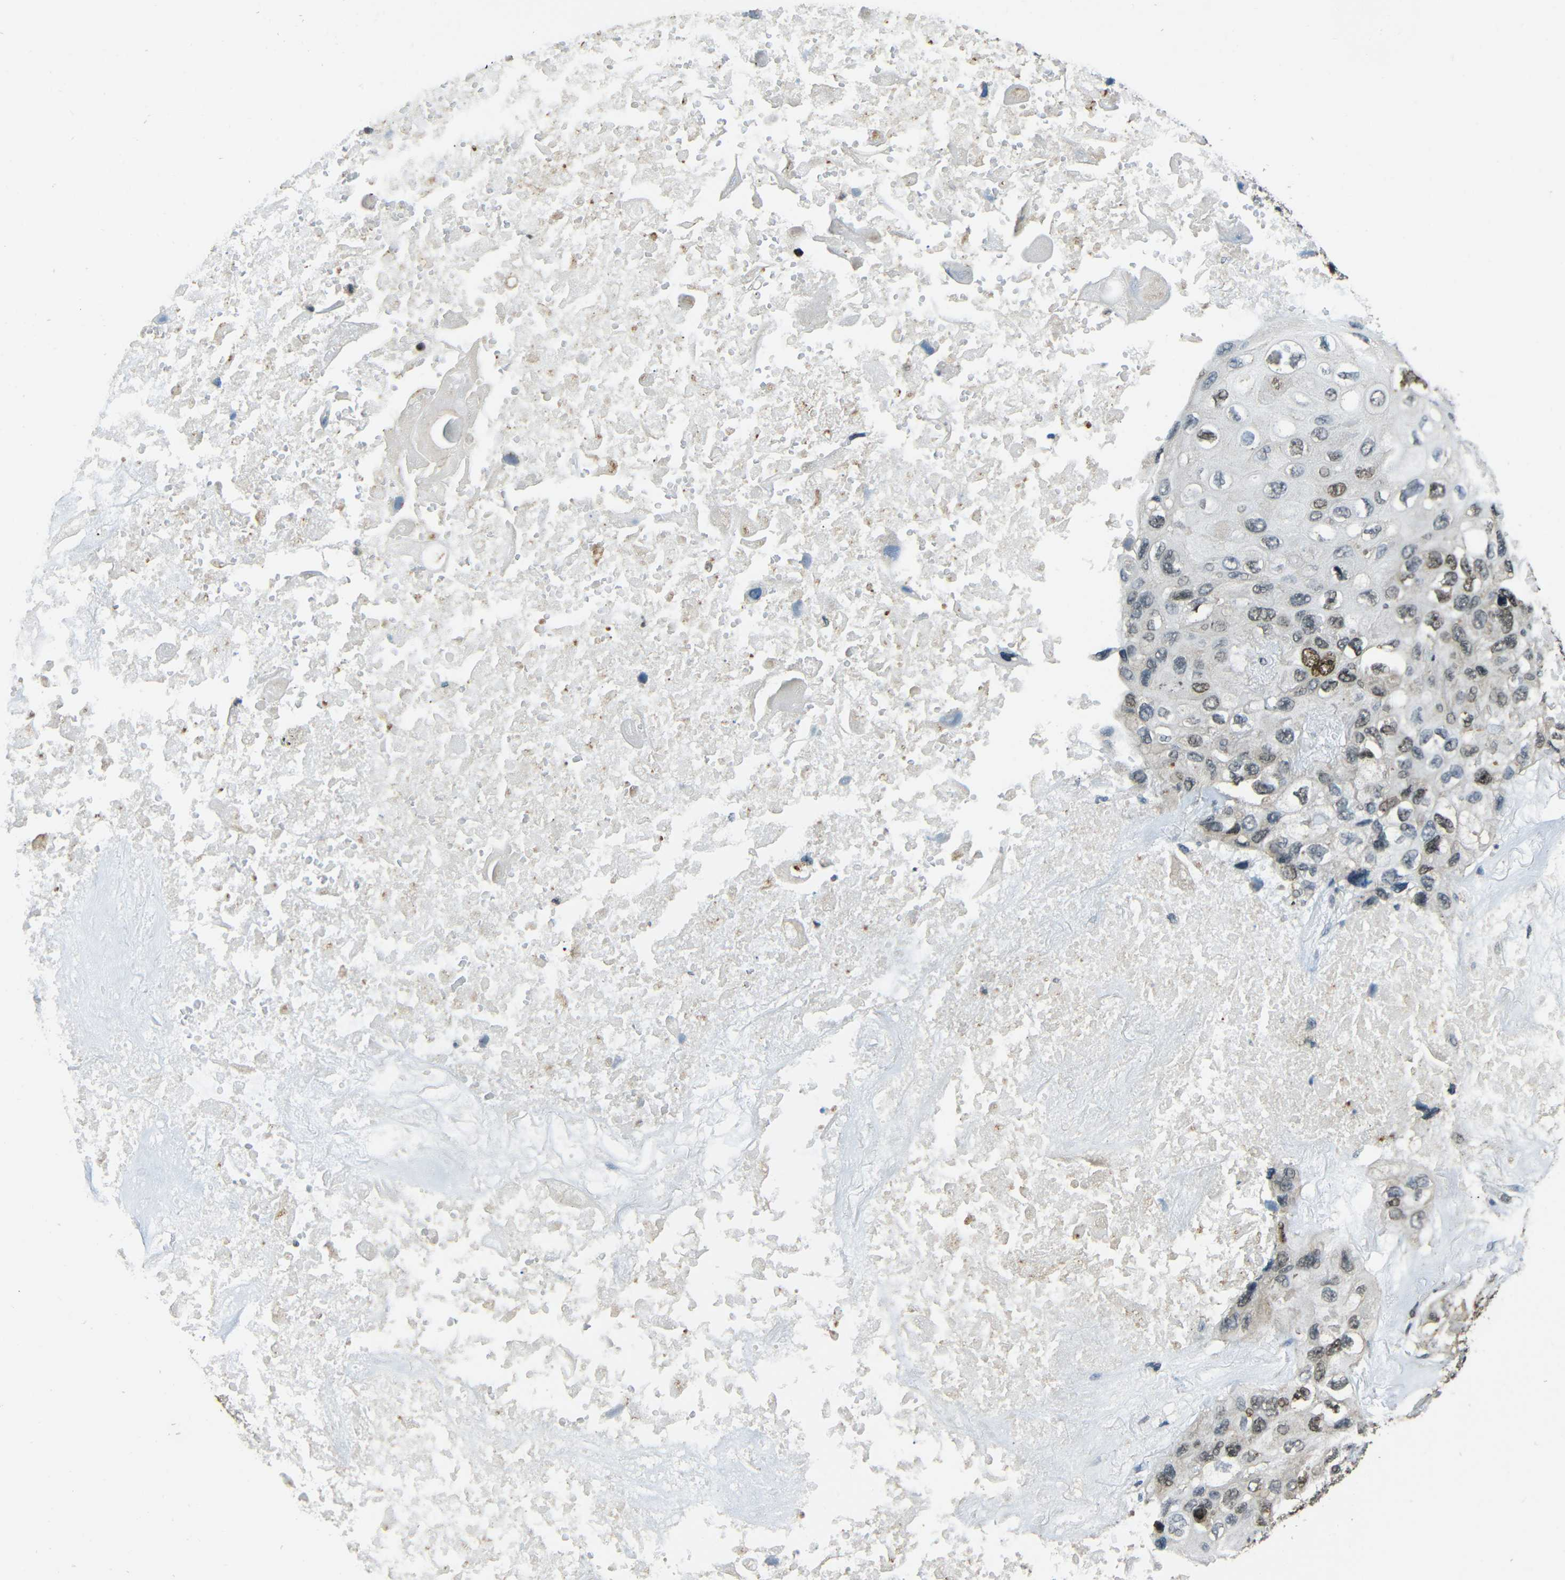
{"staining": {"intensity": "moderate", "quantity": "25%-75%", "location": "nuclear"}, "tissue": "lung cancer", "cell_type": "Tumor cells", "image_type": "cancer", "snomed": [{"axis": "morphology", "description": "Squamous cell carcinoma, NOS"}, {"axis": "topography", "description": "Lung"}], "caption": "Lung squamous cell carcinoma stained for a protein reveals moderate nuclear positivity in tumor cells.", "gene": "PSIP1", "patient": {"sex": "female", "age": 73}}